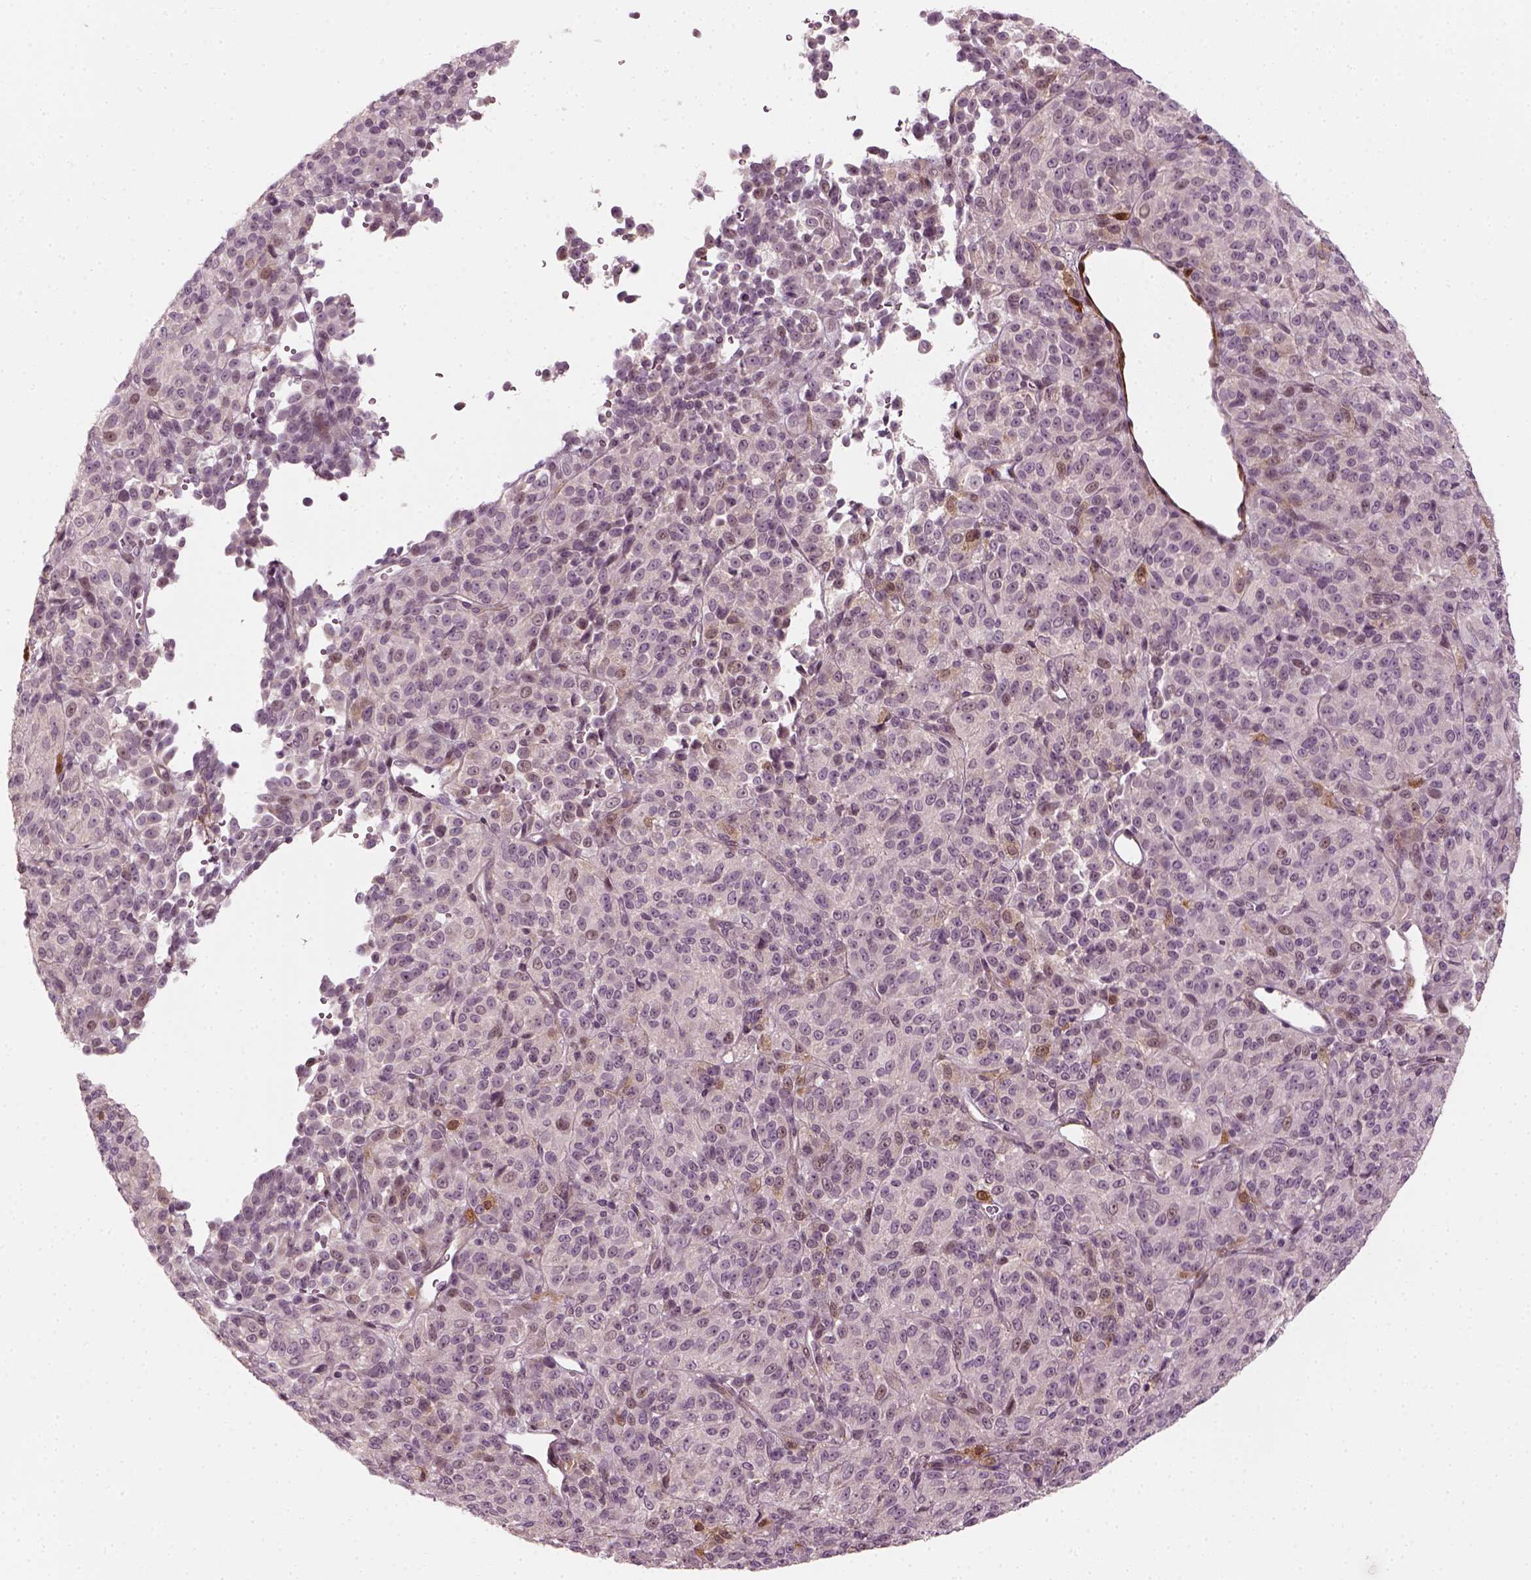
{"staining": {"intensity": "negative", "quantity": "none", "location": "none"}, "tissue": "melanoma", "cell_type": "Tumor cells", "image_type": "cancer", "snomed": [{"axis": "morphology", "description": "Malignant melanoma, Metastatic site"}, {"axis": "topography", "description": "Brain"}], "caption": "This is an IHC histopathology image of human melanoma. There is no positivity in tumor cells.", "gene": "MLIP", "patient": {"sex": "female", "age": 56}}